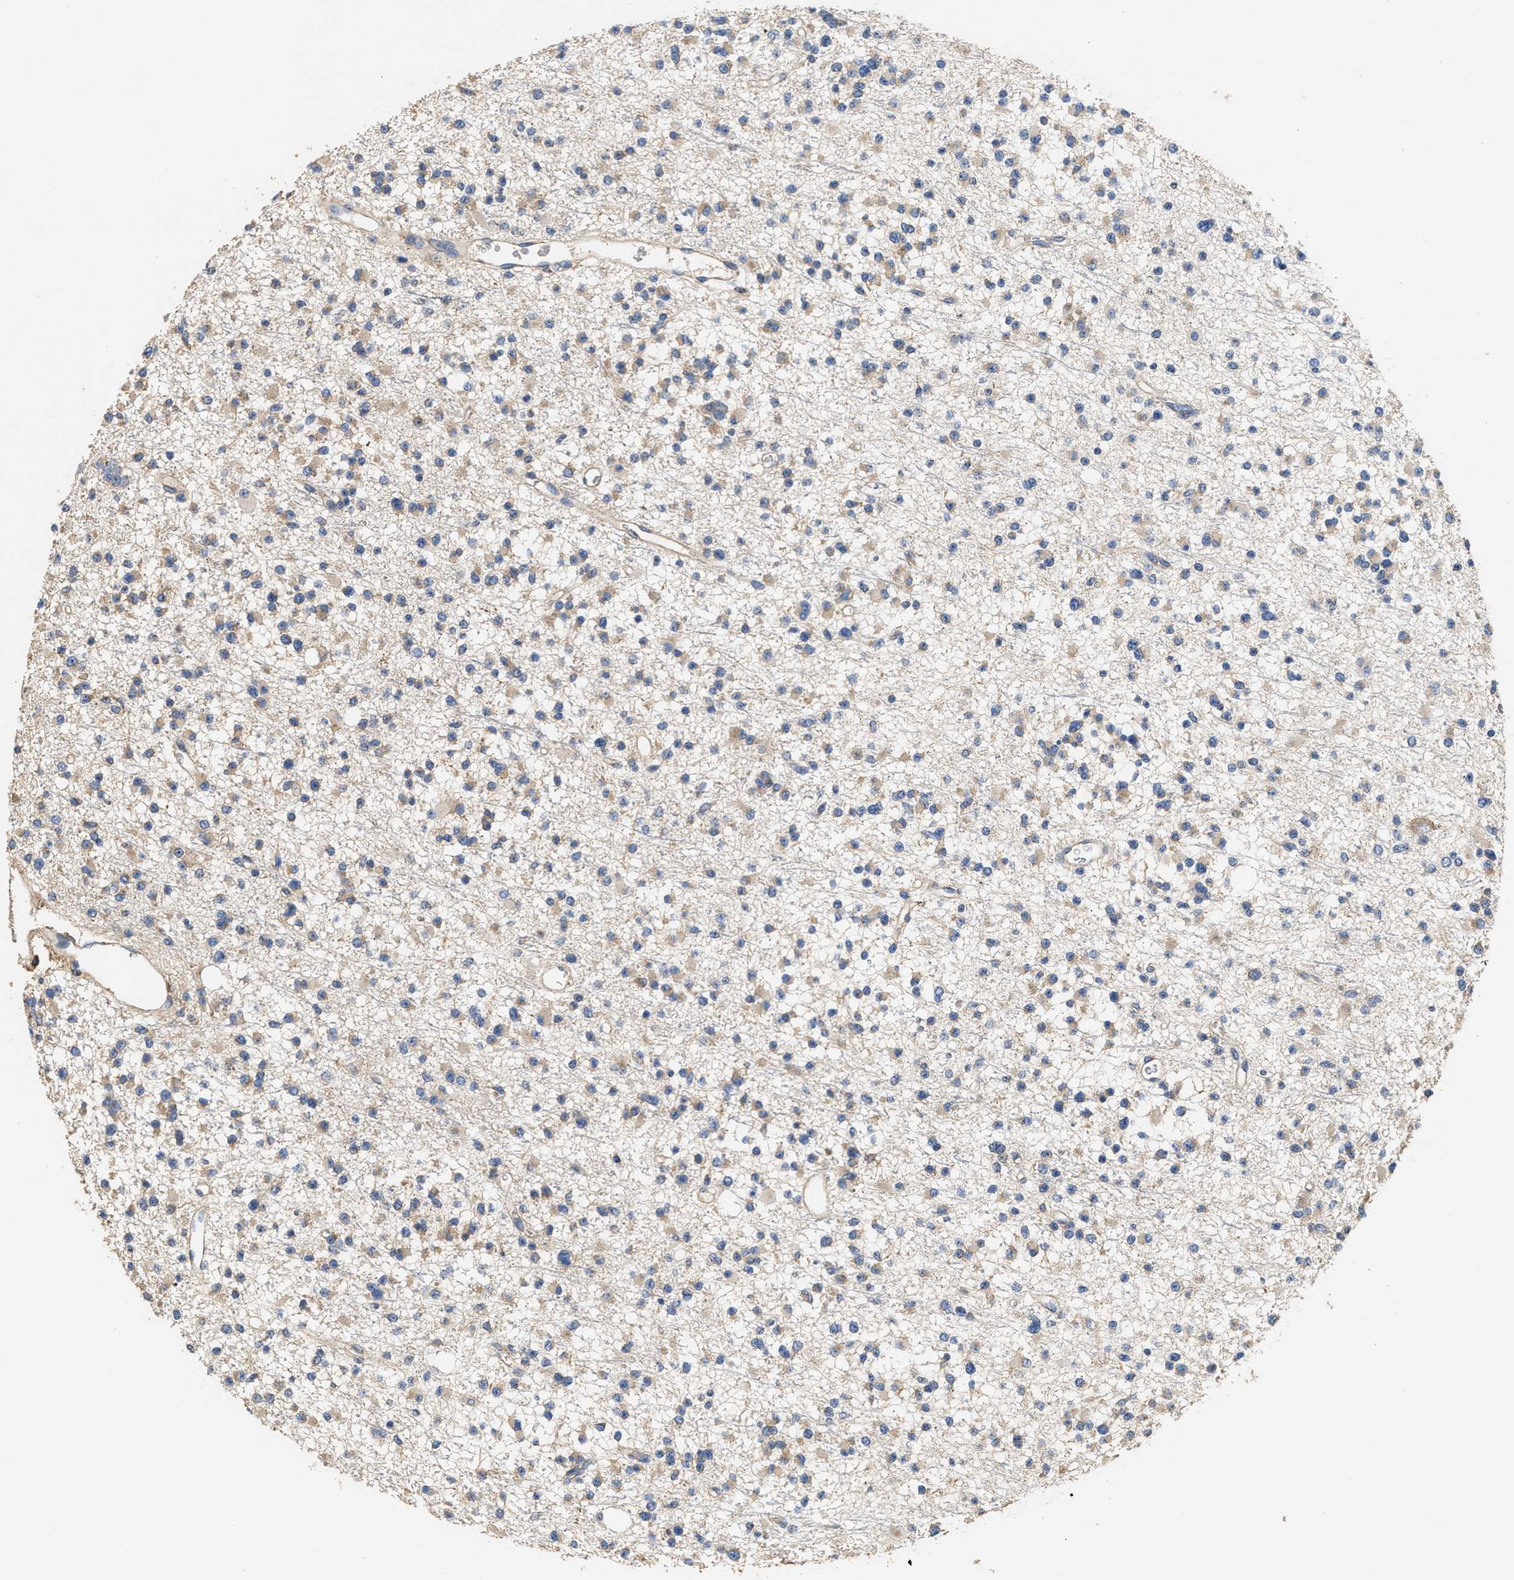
{"staining": {"intensity": "weak", "quantity": "25%-75%", "location": "cytoplasmic/membranous"}, "tissue": "glioma", "cell_type": "Tumor cells", "image_type": "cancer", "snomed": [{"axis": "morphology", "description": "Glioma, malignant, Low grade"}, {"axis": "topography", "description": "Brain"}], "caption": "Immunohistochemical staining of human glioma exhibits weak cytoplasmic/membranous protein positivity in approximately 25%-75% of tumor cells. (DAB (3,3'-diaminobenzidine) = brown stain, brightfield microscopy at high magnification).", "gene": "KLB", "patient": {"sex": "female", "age": 22}}